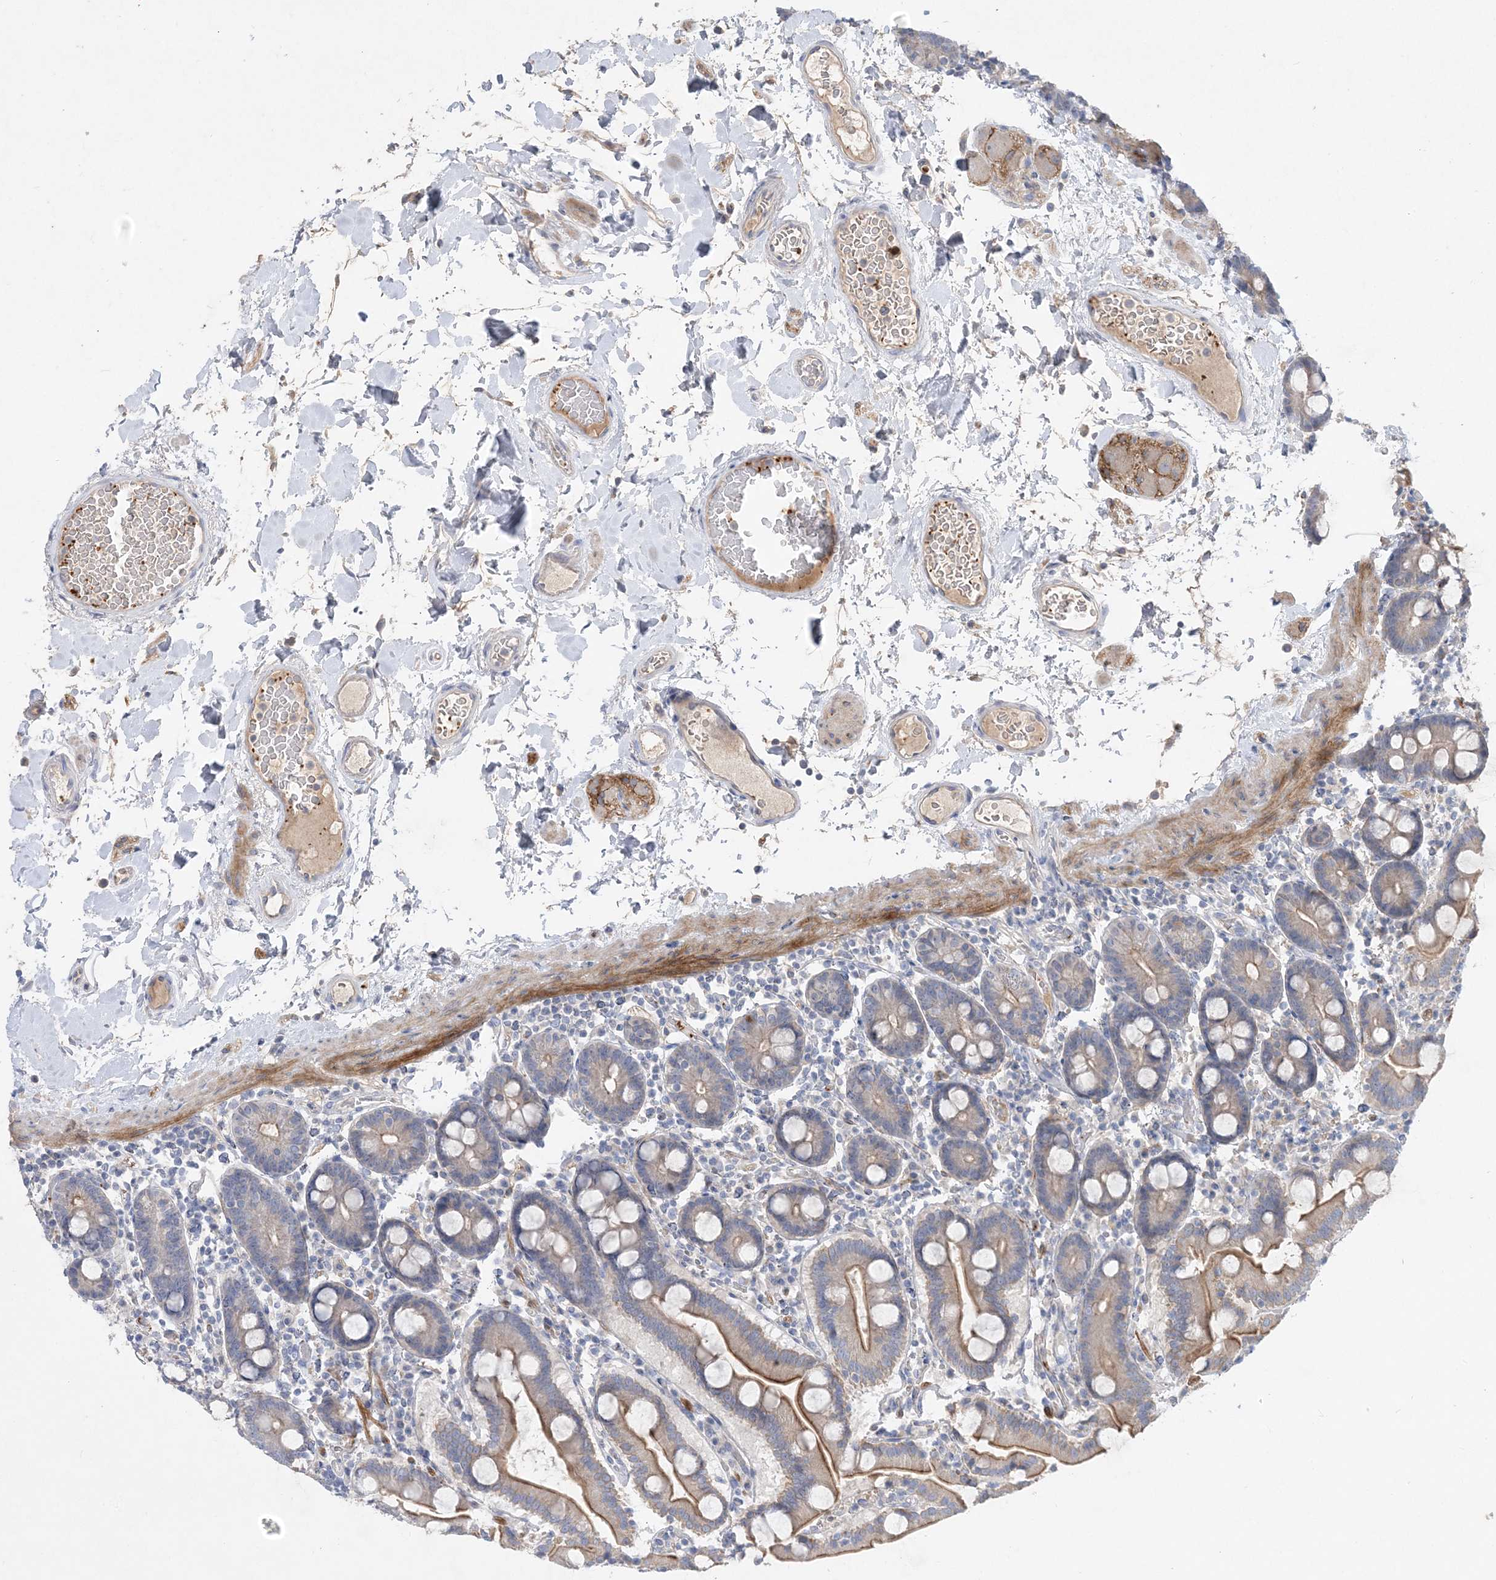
{"staining": {"intensity": "moderate", "quantity": ">75%", "location": "cytoplasmic/membranous"}, "tissue": "duodenum", "cell_type": "Glandular cells", "image_type": "normal", "snomed": [{"axis": "morphology", "description": "Normal tissue, NOS"}, {"axis": "topography", "description": "Duodenum"}], "caption": "DAB immunohistochemical staining of unremarkable human duodenum displays moderate cytoplasmic/membranous protein positivity in about >75% of glandular cells. (Brightfield microscopy of DAB IHC at high magnification).", "gene": "ADCK2", "patient": {"sex": "male", "age": 55}}